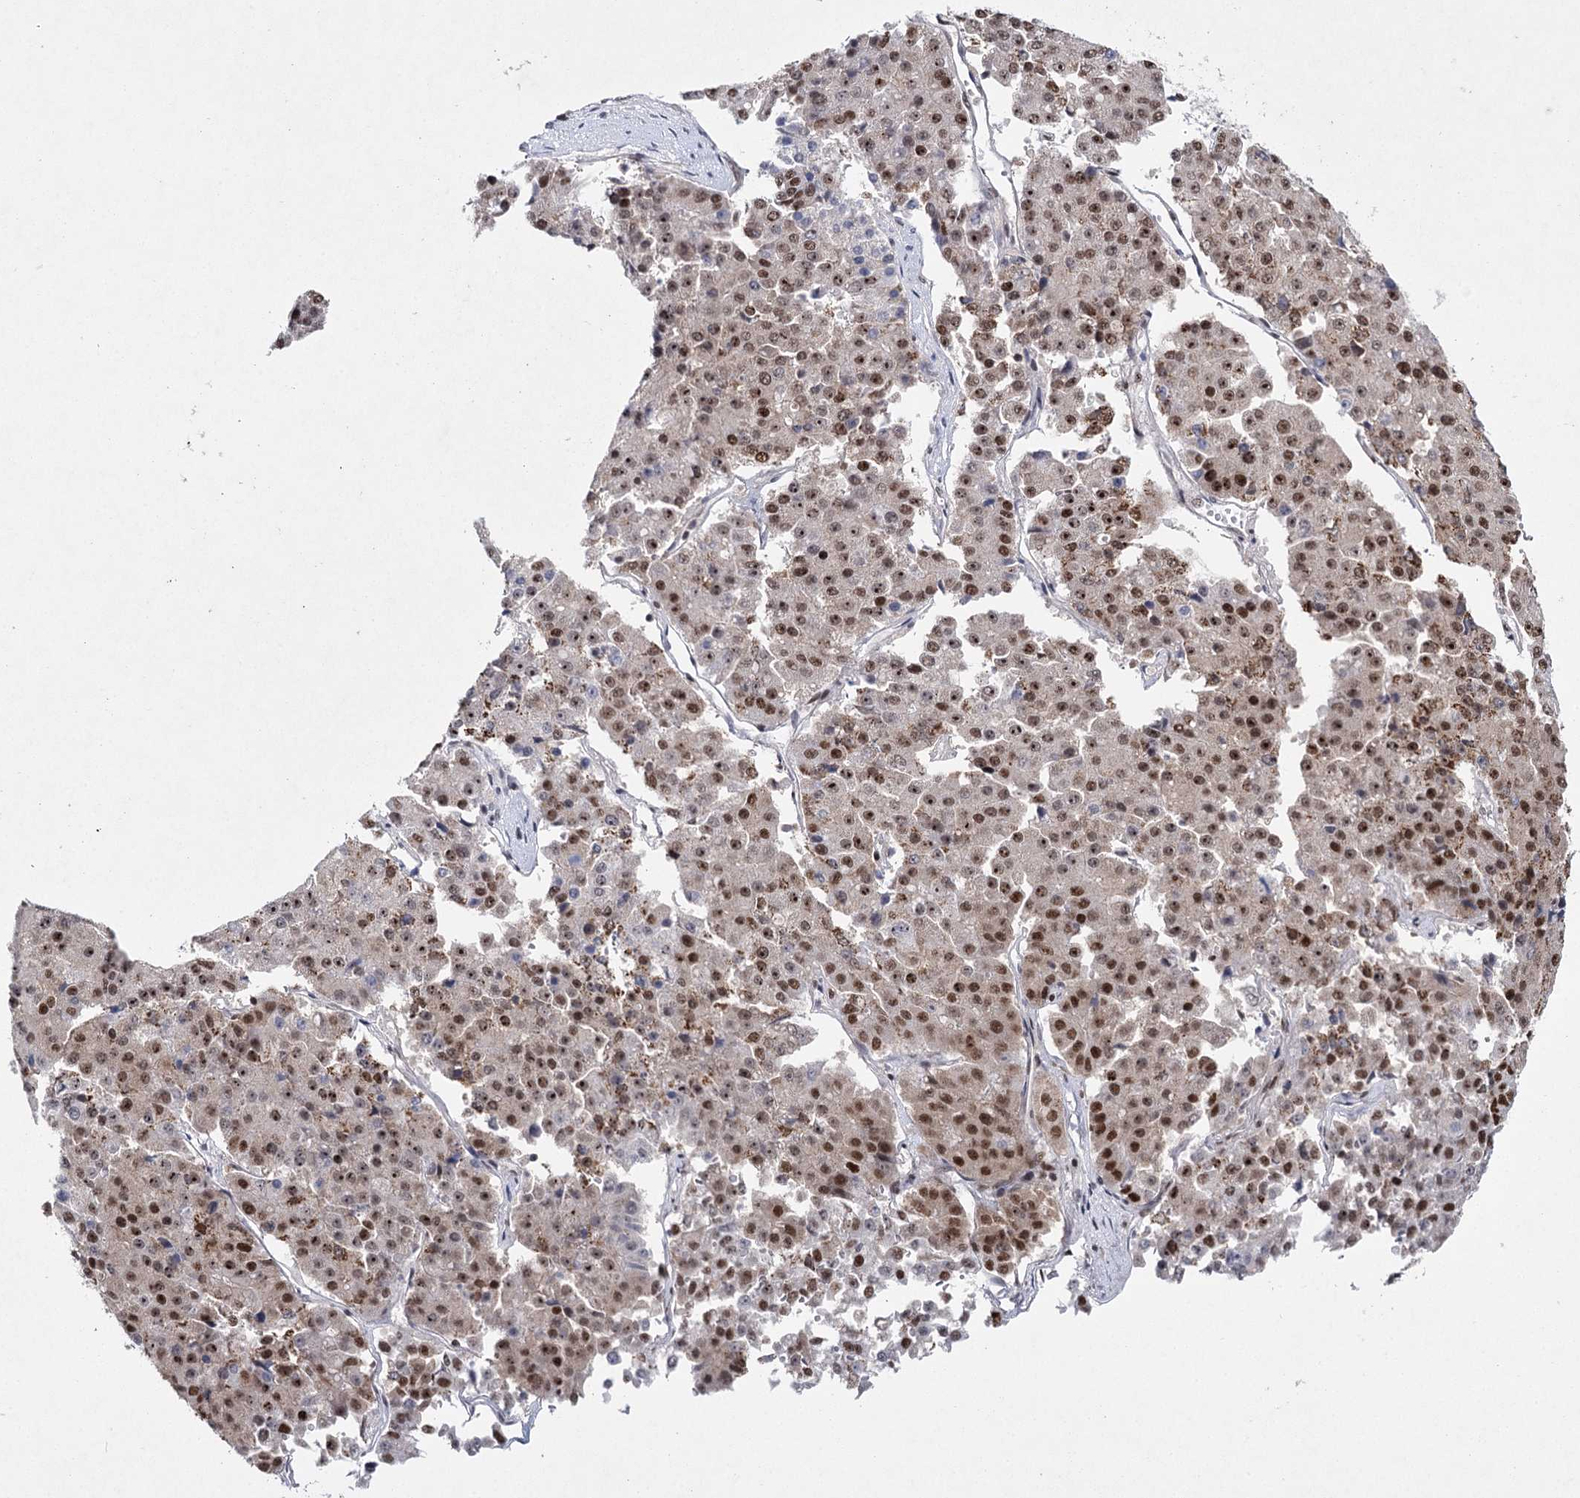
{"staining": {"intensity": "moderate", "quantity": ">75%", "location": "nuclear"}, "tissue": "pancreatic cancer", "cell_type": "Tumor cells", "image_type": "cancer", "snomed": [{"axis": "morphology", "description": "Adenocarcinoma, NOS"}, {"axis": "topography", "description": "Pancreas"}], "caption": "Pancreatic cancer (adenocarcinoma) stained with IHC displays moderate nuclear positivity in about >75% of tumor cells.", "gene": "SCAF8", "patient": {"sex": "male", "age": 50}}